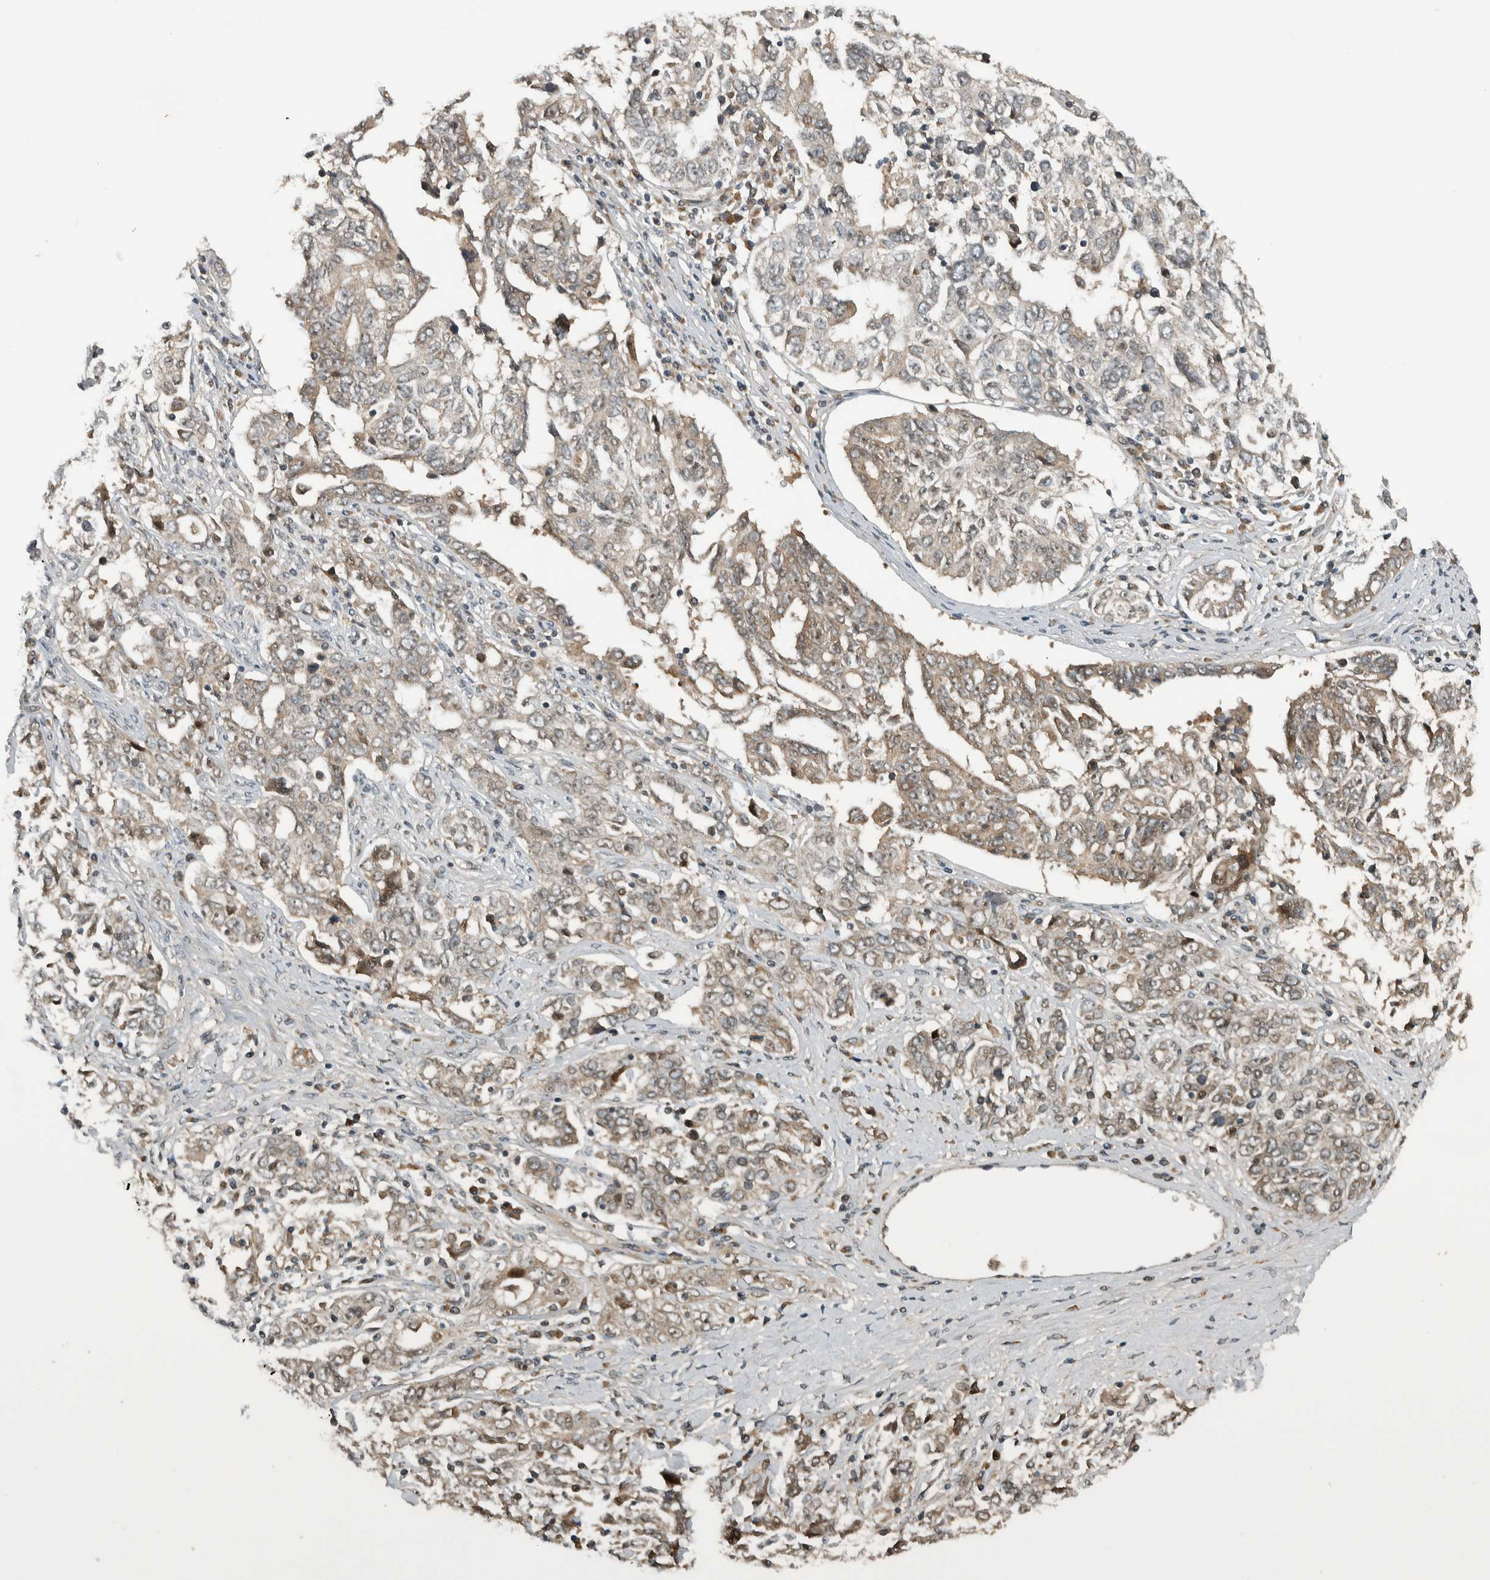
{"staining": {"intensity": "weak", "quantity": ">75%", "location": "cytoplasmic/membranous"}, "tissue": "ovarian cancer", "cell_type": "Tumor cells", "image_type": "cancer", "snomed": [{"axis": "morphology", "description": "Carcinoma, endometroid"}, {"axis": "topography", "description": "Ovary"}], "caption": "An IHC photomicrograph of tumor tissue is shown. Protein staining in brown shows weak cytoplasmic/membranous positivity in endometroid carcinoma (ovarian) within tumor cells. (DAB = brown stain, brightfield microscopy at high magnification).", "gene": "XPO5", "patient": {"sex": "female", "age": 62}}